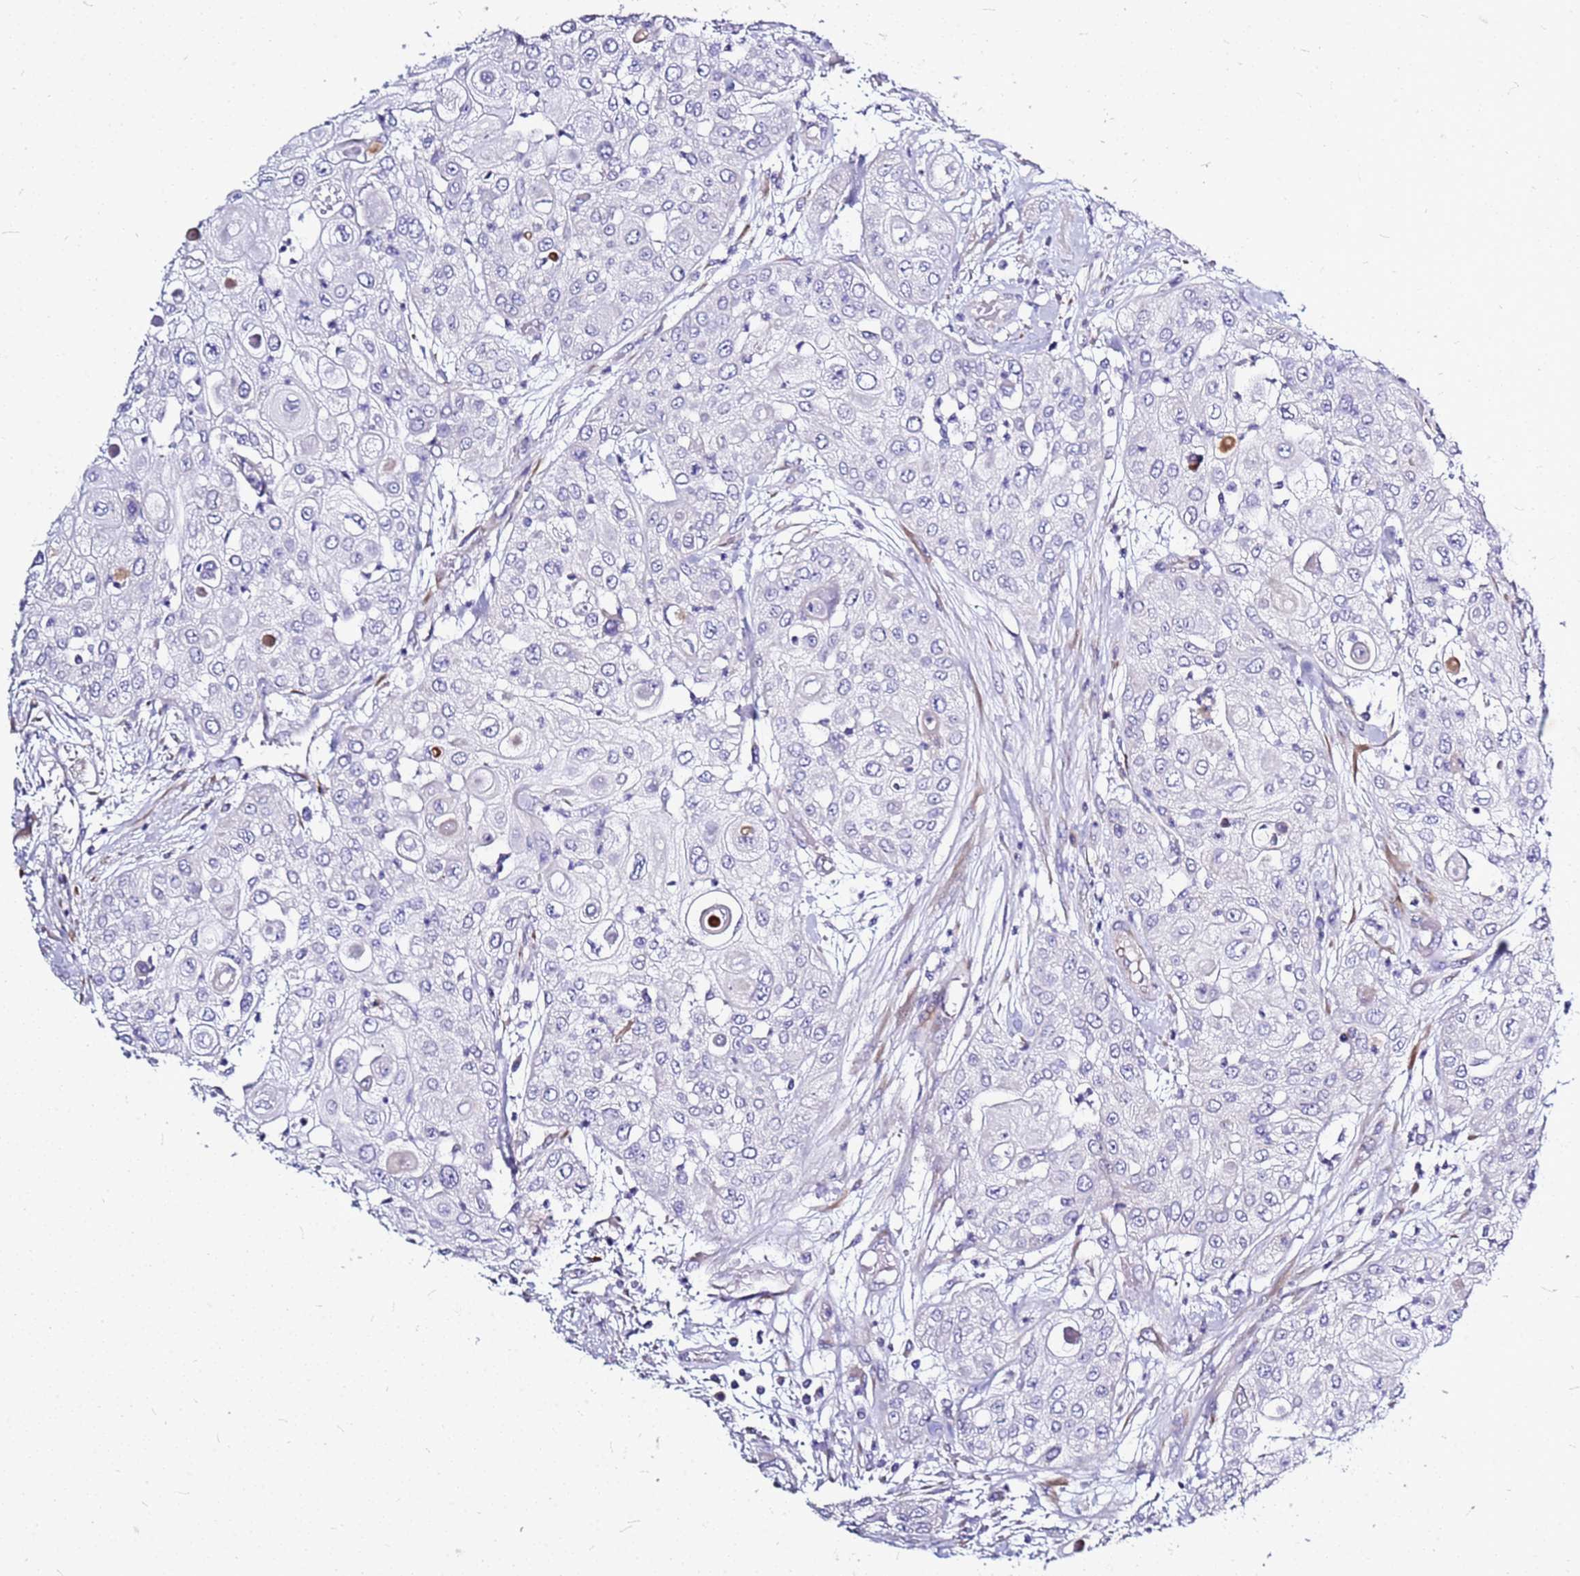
{"staining": {"intensity": "negative", "quantity": "none", "location": "none"}, "tissue": "urothelial cancer", "cell_type": "Tumor cells", "image_type": "cancer", "snomed": [{"axis": "morphology", "description": "Urothelial carcinoma, High grade"}, {"axis": "topography", "description": "Urinary bladder"}], "caption": "Immunohistochemistry of urothelial cancer reveals no positivity in tumor cells.", "gene": "CASD1", "patient": {"sex": "female", "age": 79}}